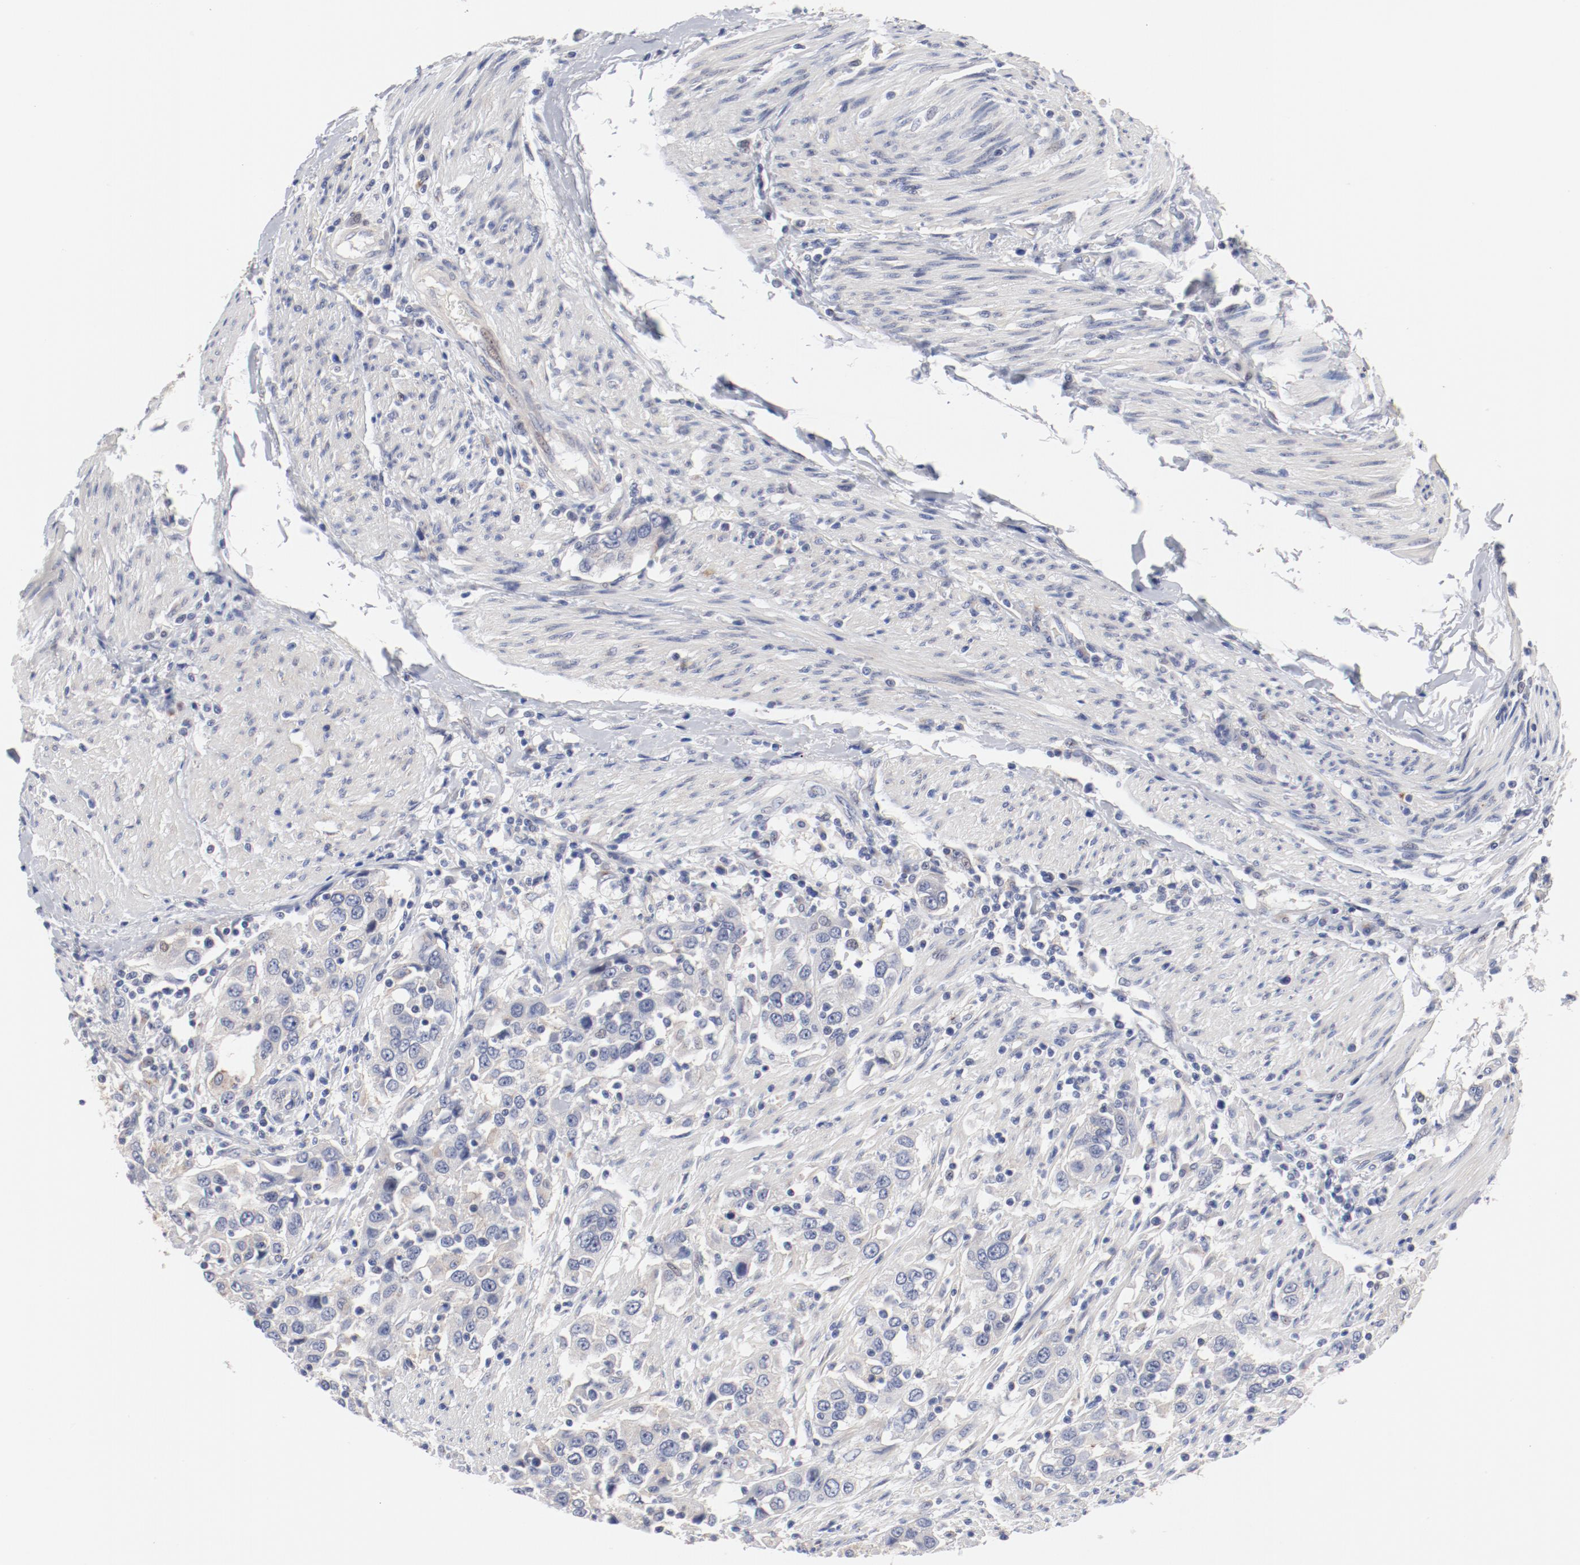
{"staining": {"intensity": "negative", "quantity": "none", "location": "none"}, "tissue": "urothelial cancer", "cell_type": "Tumor cells", "image_type": "cancer", "snomed": [{"axis": "morphology", "description": "Urothelial carcinoma, High grade"}, {"axis": "topography", "description": "Urinary bladder"}], "caption": "A high-resolution image shows immunohistochemistry staining of urothelial carcinoma (high-grade), which reveals no significant staining in tumor cells.", "gene": "GPR143", "patient": {"sex": "female", "age": 80}}